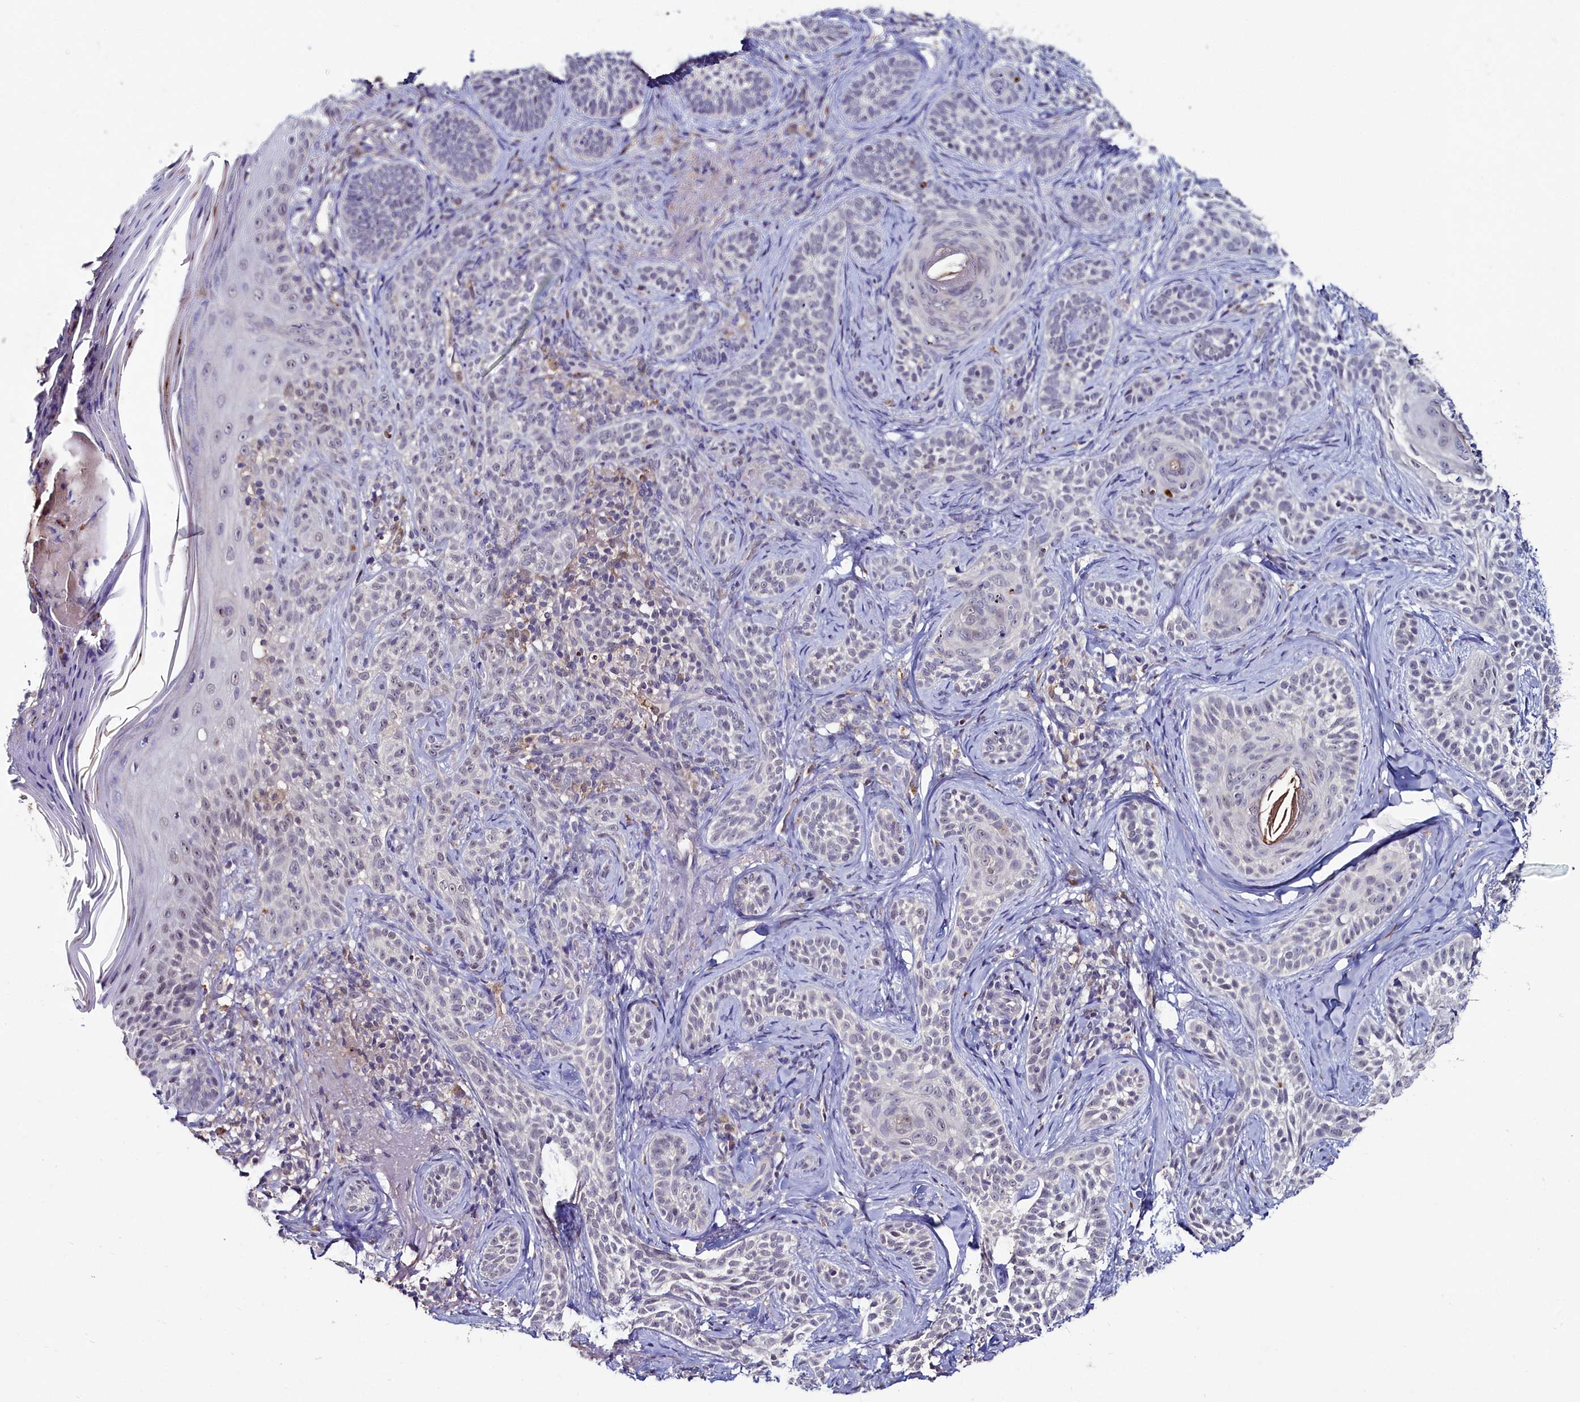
{"staining": {"intensity": "negative", "quantity": "none", "location": "none"}, "tissue": "skin cancer", "cell_type": "Tumor cells", "image_type": "cancer", "snomed": [{"axis": "morphology", "description": "Basal cell carcinoma"}, {"axis": "topography", "description": "Skin"}], "caption": "The histopathology image displays no significant positivity in tumor cells of skin cancer. The staining was performed using DAB (3,3'-diaminobenzidine) to visualize the protein expression in brown, while the nuclei were stained in blue with hematoxylin (Magnification: 20x).", "gene": "AMBRA1", "patient": {"sex": "male", "age": 71}}